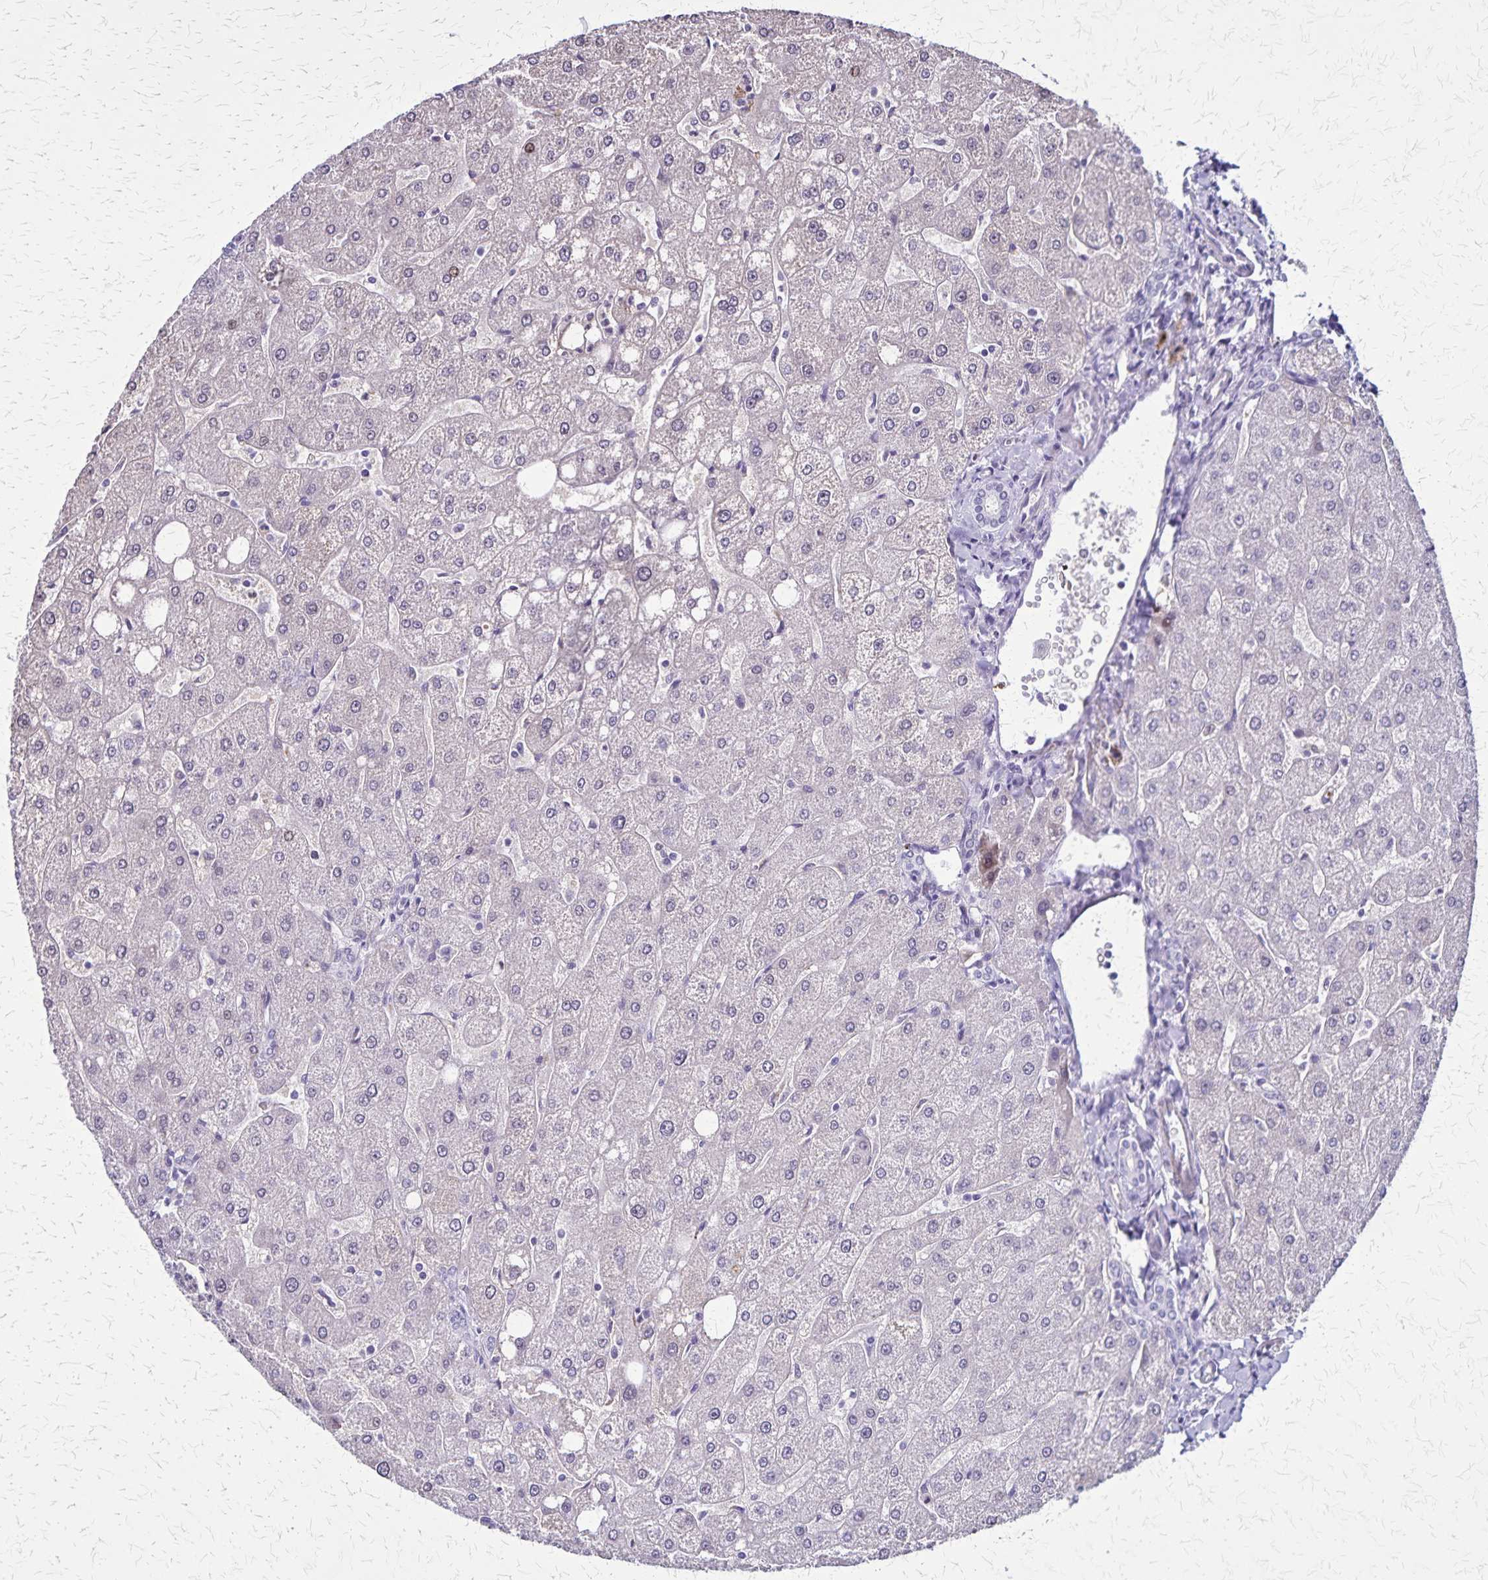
{"staining": {"intensity": "negative", "quantity": "none", "location": "none"}, "tissue": "liver", "cell_type": "Cholangiocytes", "image_type": "normal", "snomed": [{"axis": "morphology", "description": "Normal tissue, NOS"}, {"axis": "topography", "description": "Liver"}], "caption": "The IHC photomicrograph has no significant staining in cholangiocytes of liver.", "gene": "OR51B5", "patient": {"sex": "male", "age": 67}}